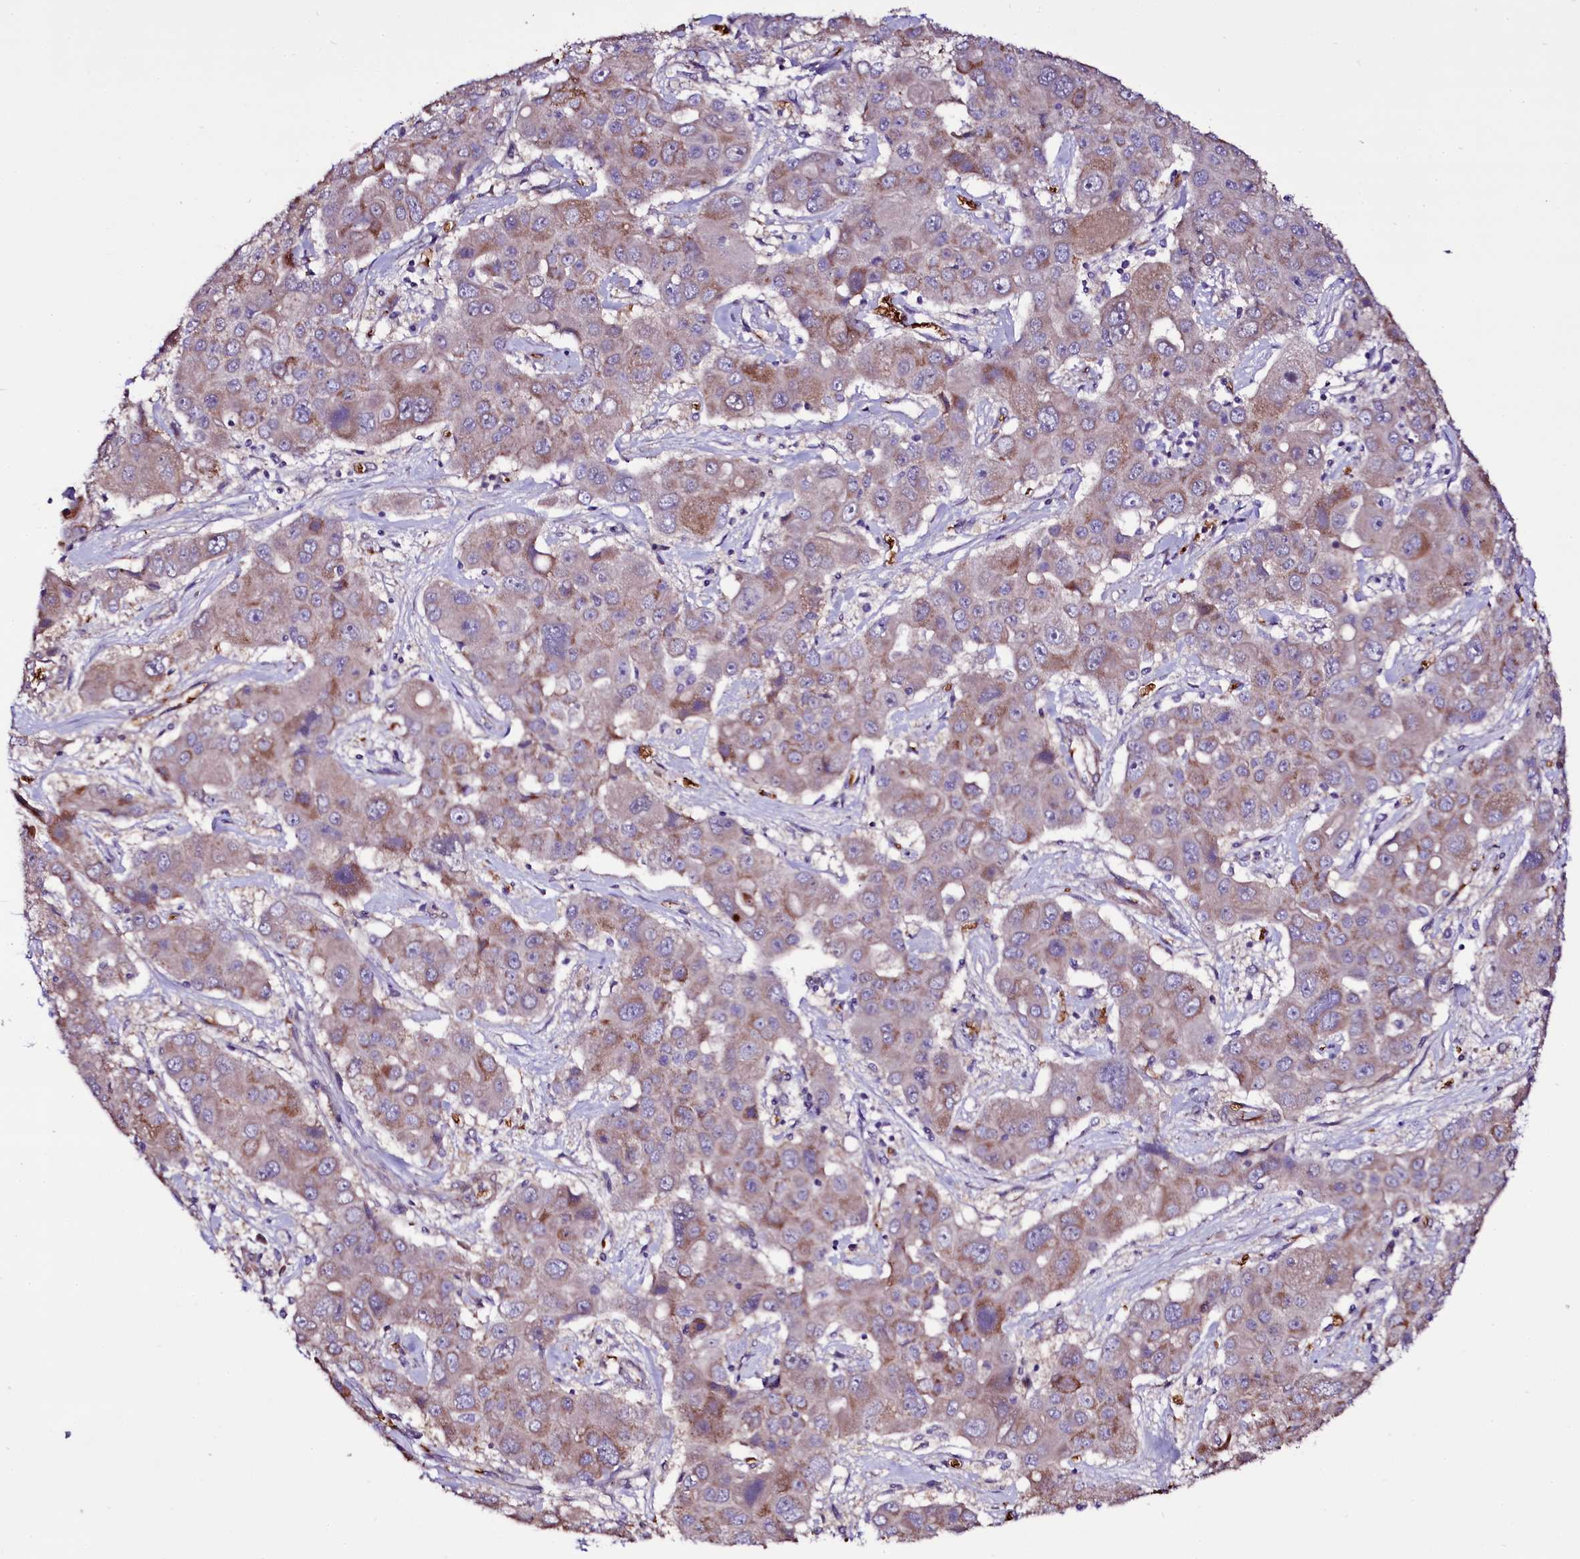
{"staining": {"intensity": "moderate", "quantity": "25%-75%", "location": "cytoplasmic/membranous"}, "tissue": "liver cancer", "cell_type": "Tumor cells", "image_type": "cancer", "snomed": [{"axis": "morphology", "description": "Cholangiocarcinoma"}, {"axis": "topography", "description": "Liver"}], "caption": "Protein staining of liver cancer (cholangiocarcinoma) tissue exhibits moderate cytoplasmic/membranous positivity in approximately 25%-75% of tumor cells.", "gene": "MEX3C", "patient": {"sex": "male", "age": 67}}